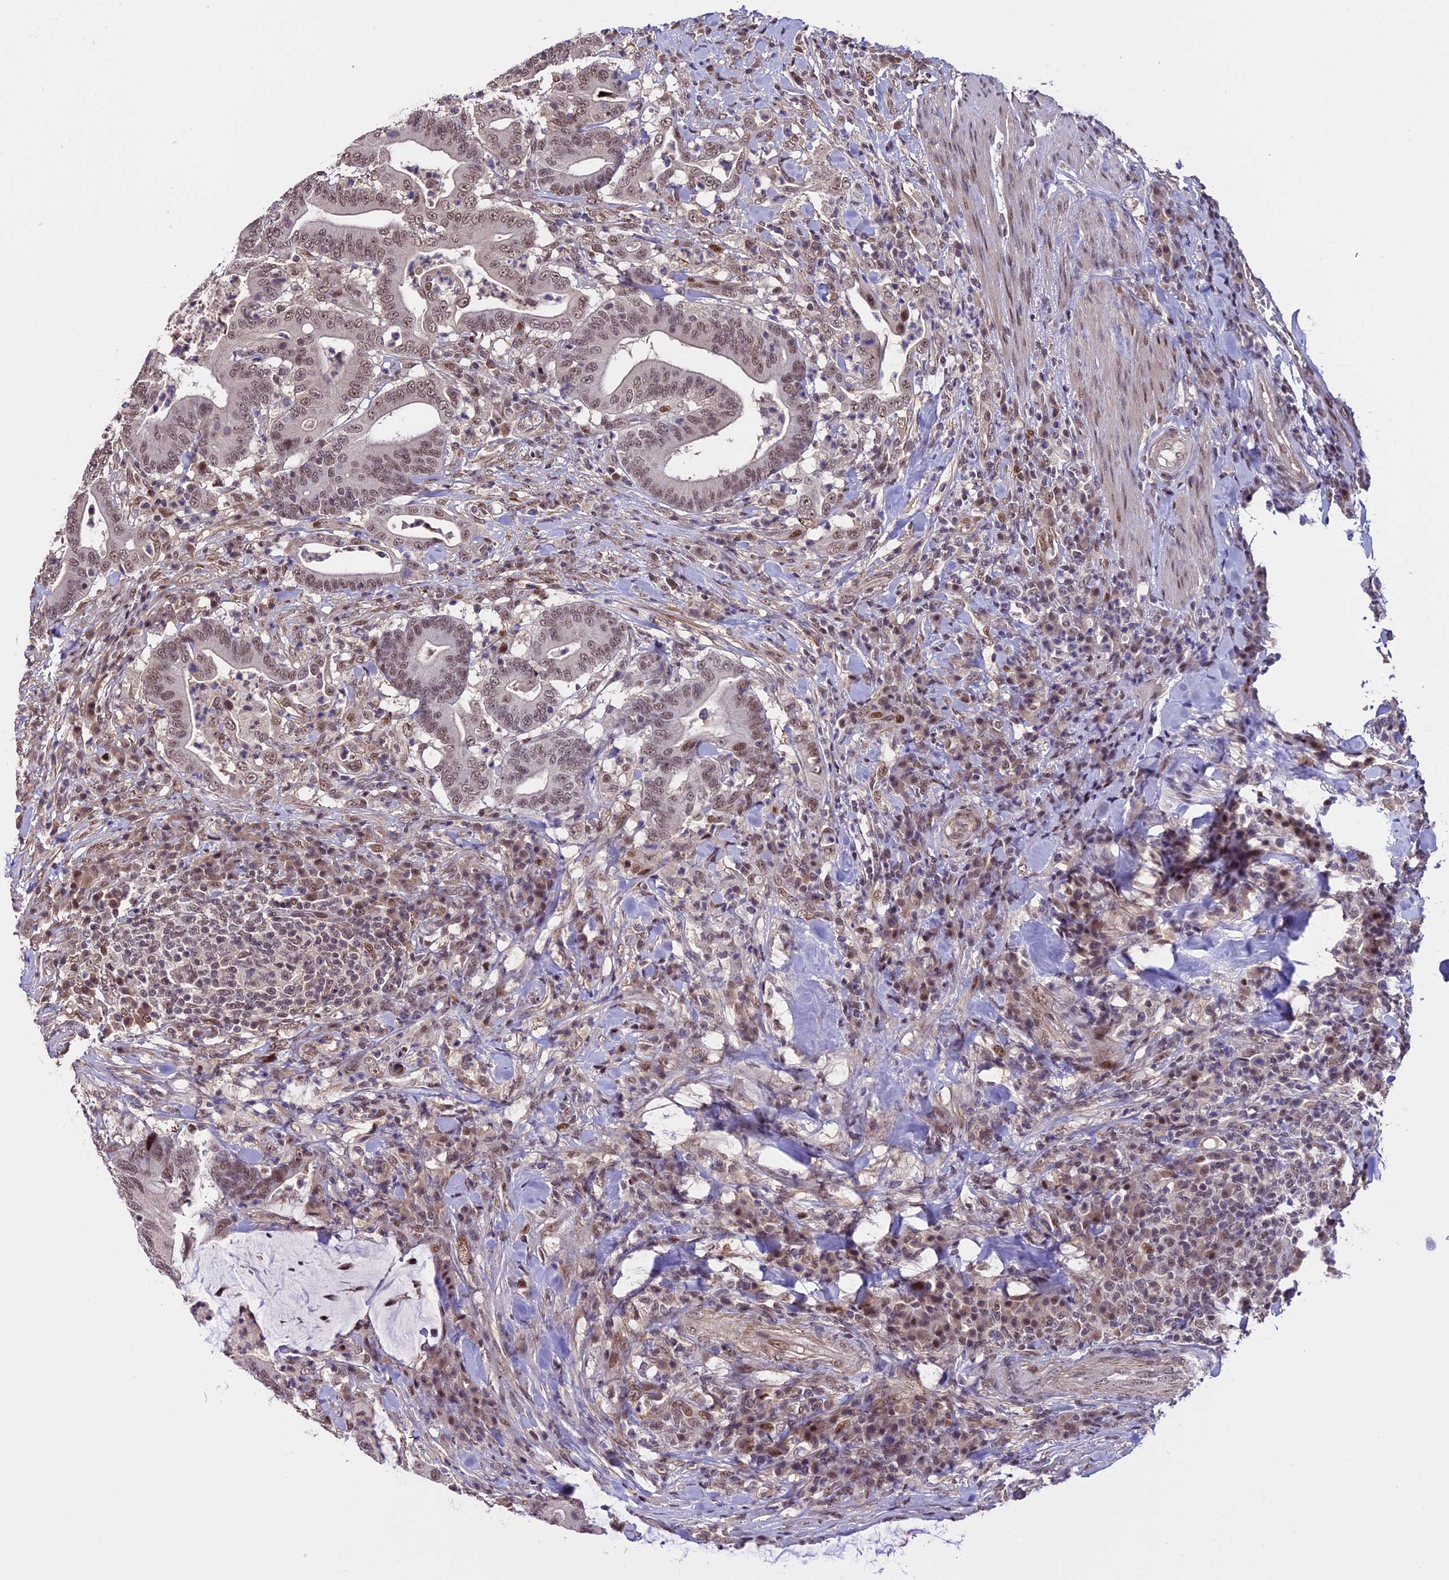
{"staining": {"intensity": "moderate", "quantity": "25%-75%", "location": "nuclear"}, "tissue": "colorectal cancer", "cell_type": "Tumor cells", "image_type": "cancer", "snomed": [{"axis": "morphology", "description": "Adenocarcinoma, NOS"}, {"axis": "topography", "description": "Colon"}], "caption": "Immunohistochemistry (DAB) staining of human colorectal adenocarcinoma displays moderate nuclear protein positivity in approximately 25%-75% of tumor cells. The staining is performed using DAB brown chromogen to label protein expression. The nuclei are counter-stained blue using hematoxylin.", "gene": "TCP11L2", "patient": {"sex": "female", "age": 66}}